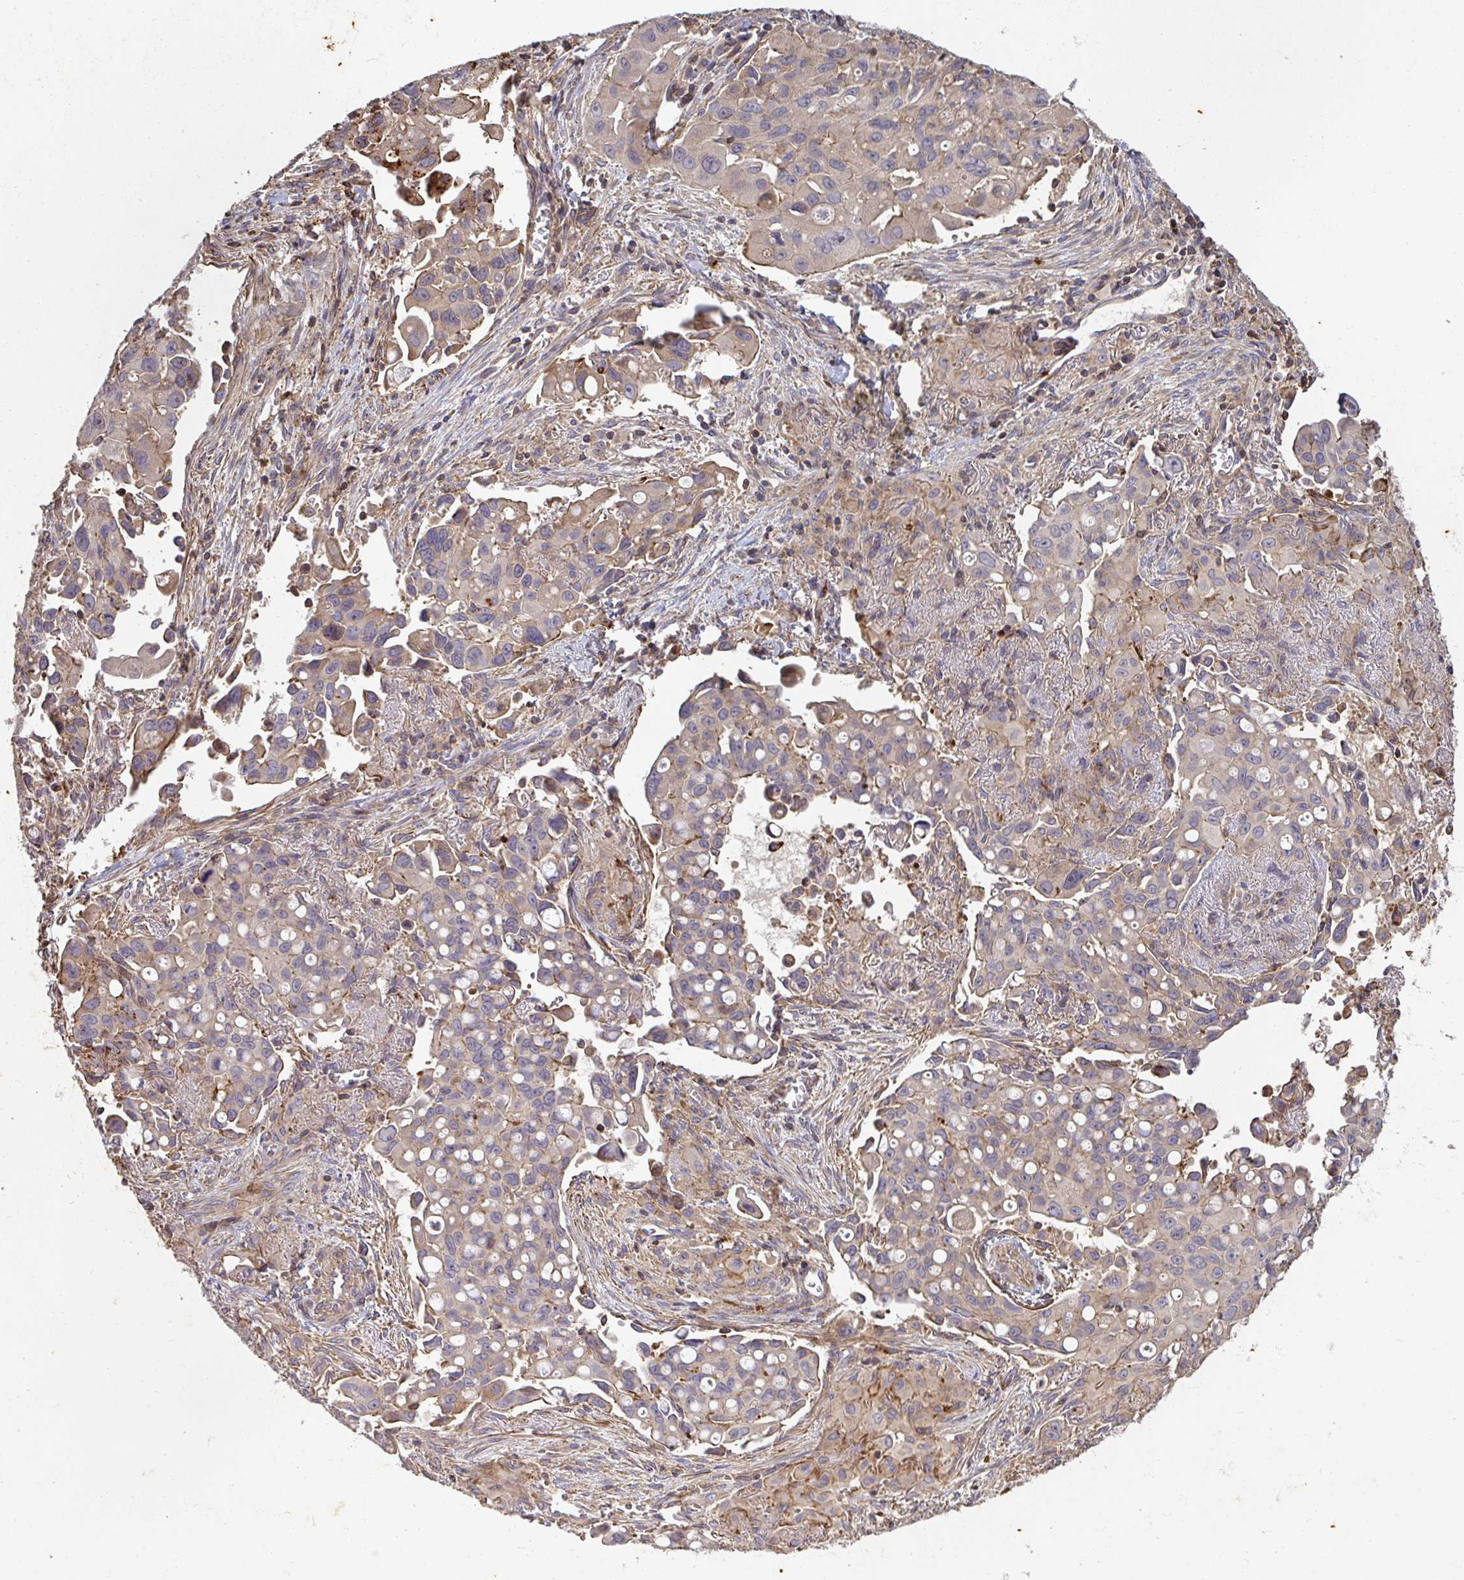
{"staining": {"intensity": "weak", "quantity": "25%-75%", "location": "cytoplasmic/membranous"}, "tissue": "lung cancer", "cell_type": "Tumor cells", "image_type": "cancer", "snomed": [{"axis": "morphology", "description": "Adenocarcinoma, NOS"}, {"axis": "topography", "description": "Lung"}], "caption": "DAB (3,3'-diaminobenzidine) immunohistochemical staining of lung cancer shows weak cytoplasmic/membranous protein positivity in approximately 25%-75% of tumor cells. The protein is shown in brown color, while the nuclei are stained blue.", "gene": "TNMD", "patient": {"sex": "male", "age": 68}}